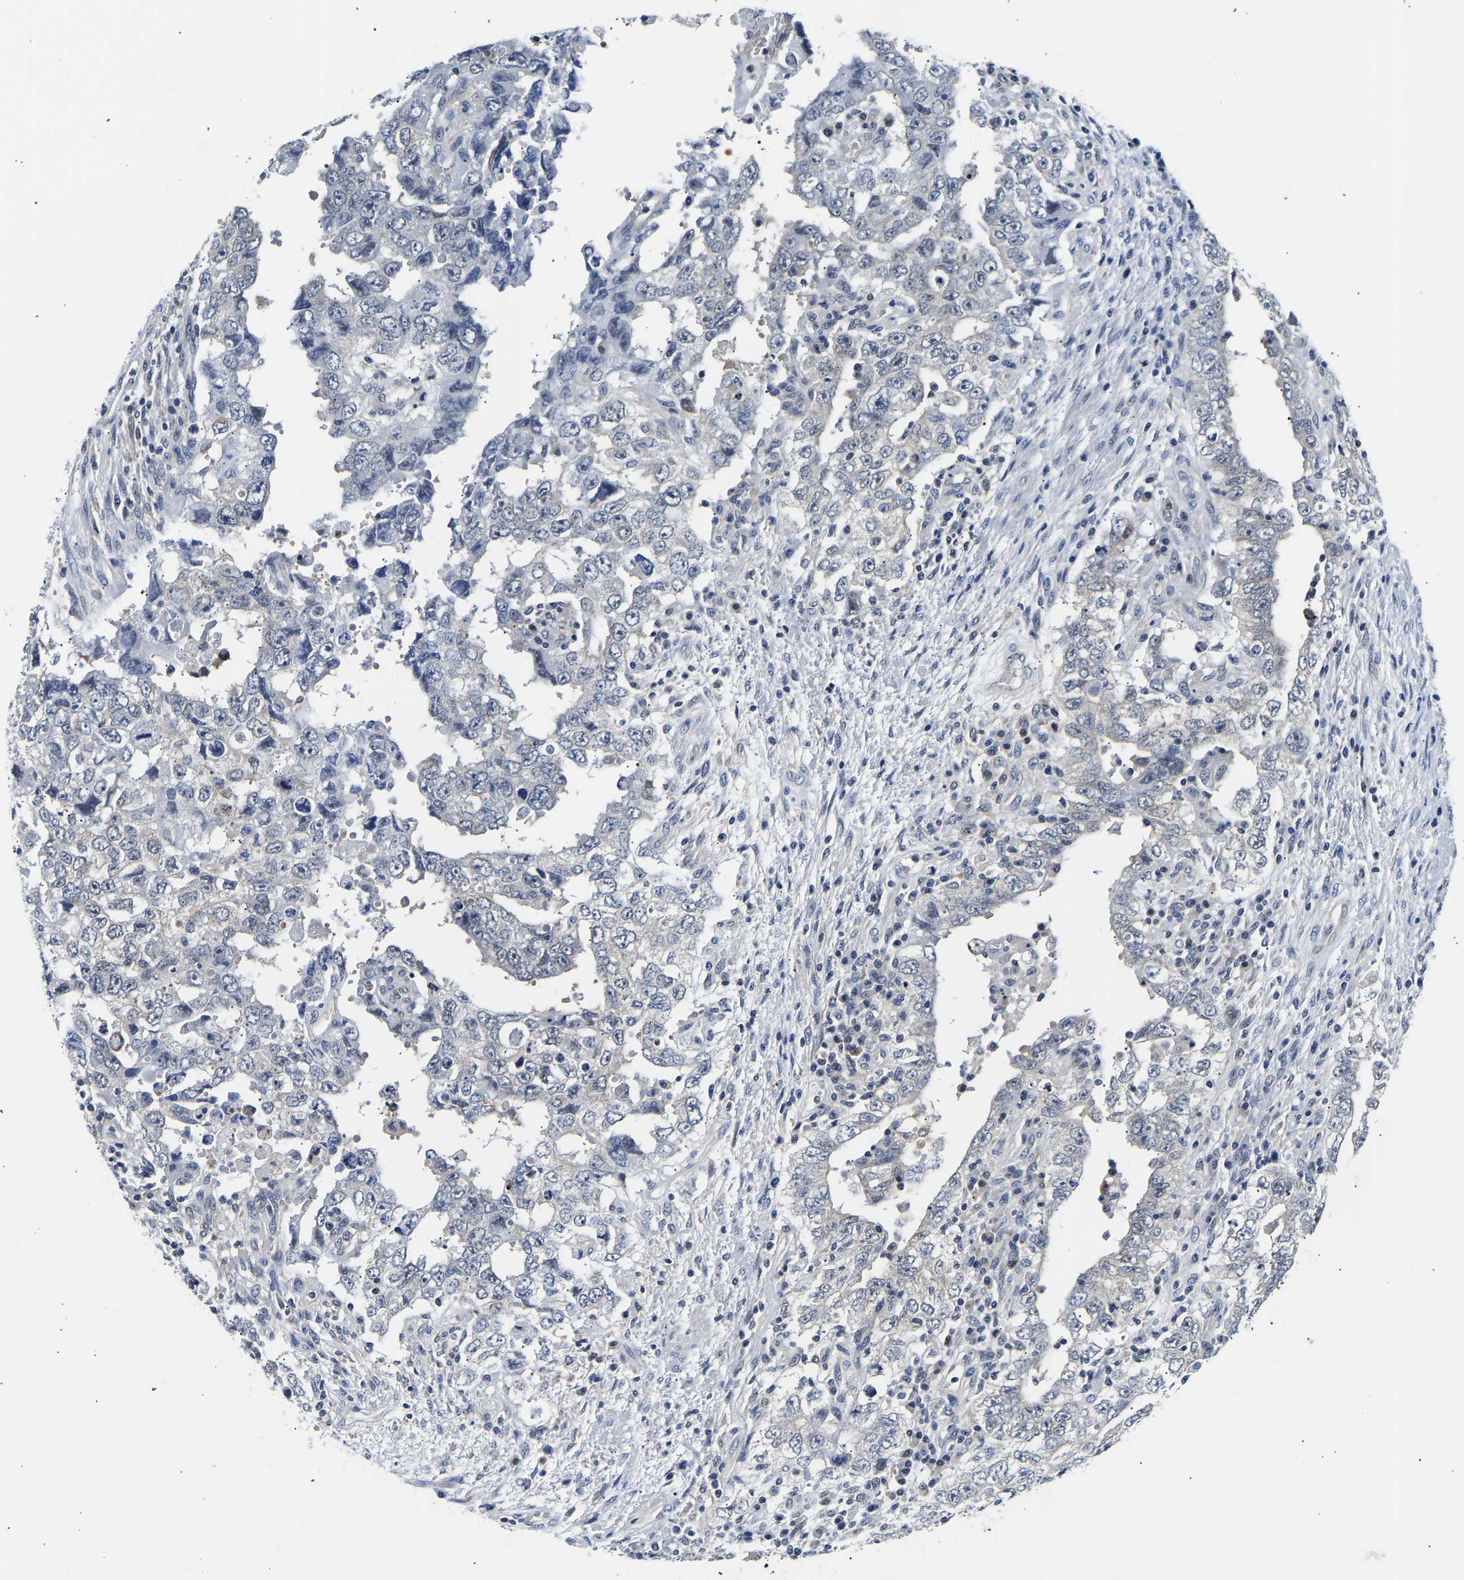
{"staining": {"intensity": "negative", "quantity": "none", "location": "none"}, "tissue": "testis cancer", "cell_type": "Tumor cells", "image_type": "cancer", "snomed": [{"axis": "morphology", "description": "Carcinoma, Embryonal, NOS"}, {"axis": "topography", "description": "Testis"}], "caption": "Testis embryonal carcinoma was stained to show a protein in brown. There is no significant staining in tumor cells.", "gene": "UCHL3", "patient": {"sex": "male", "age": 26}}